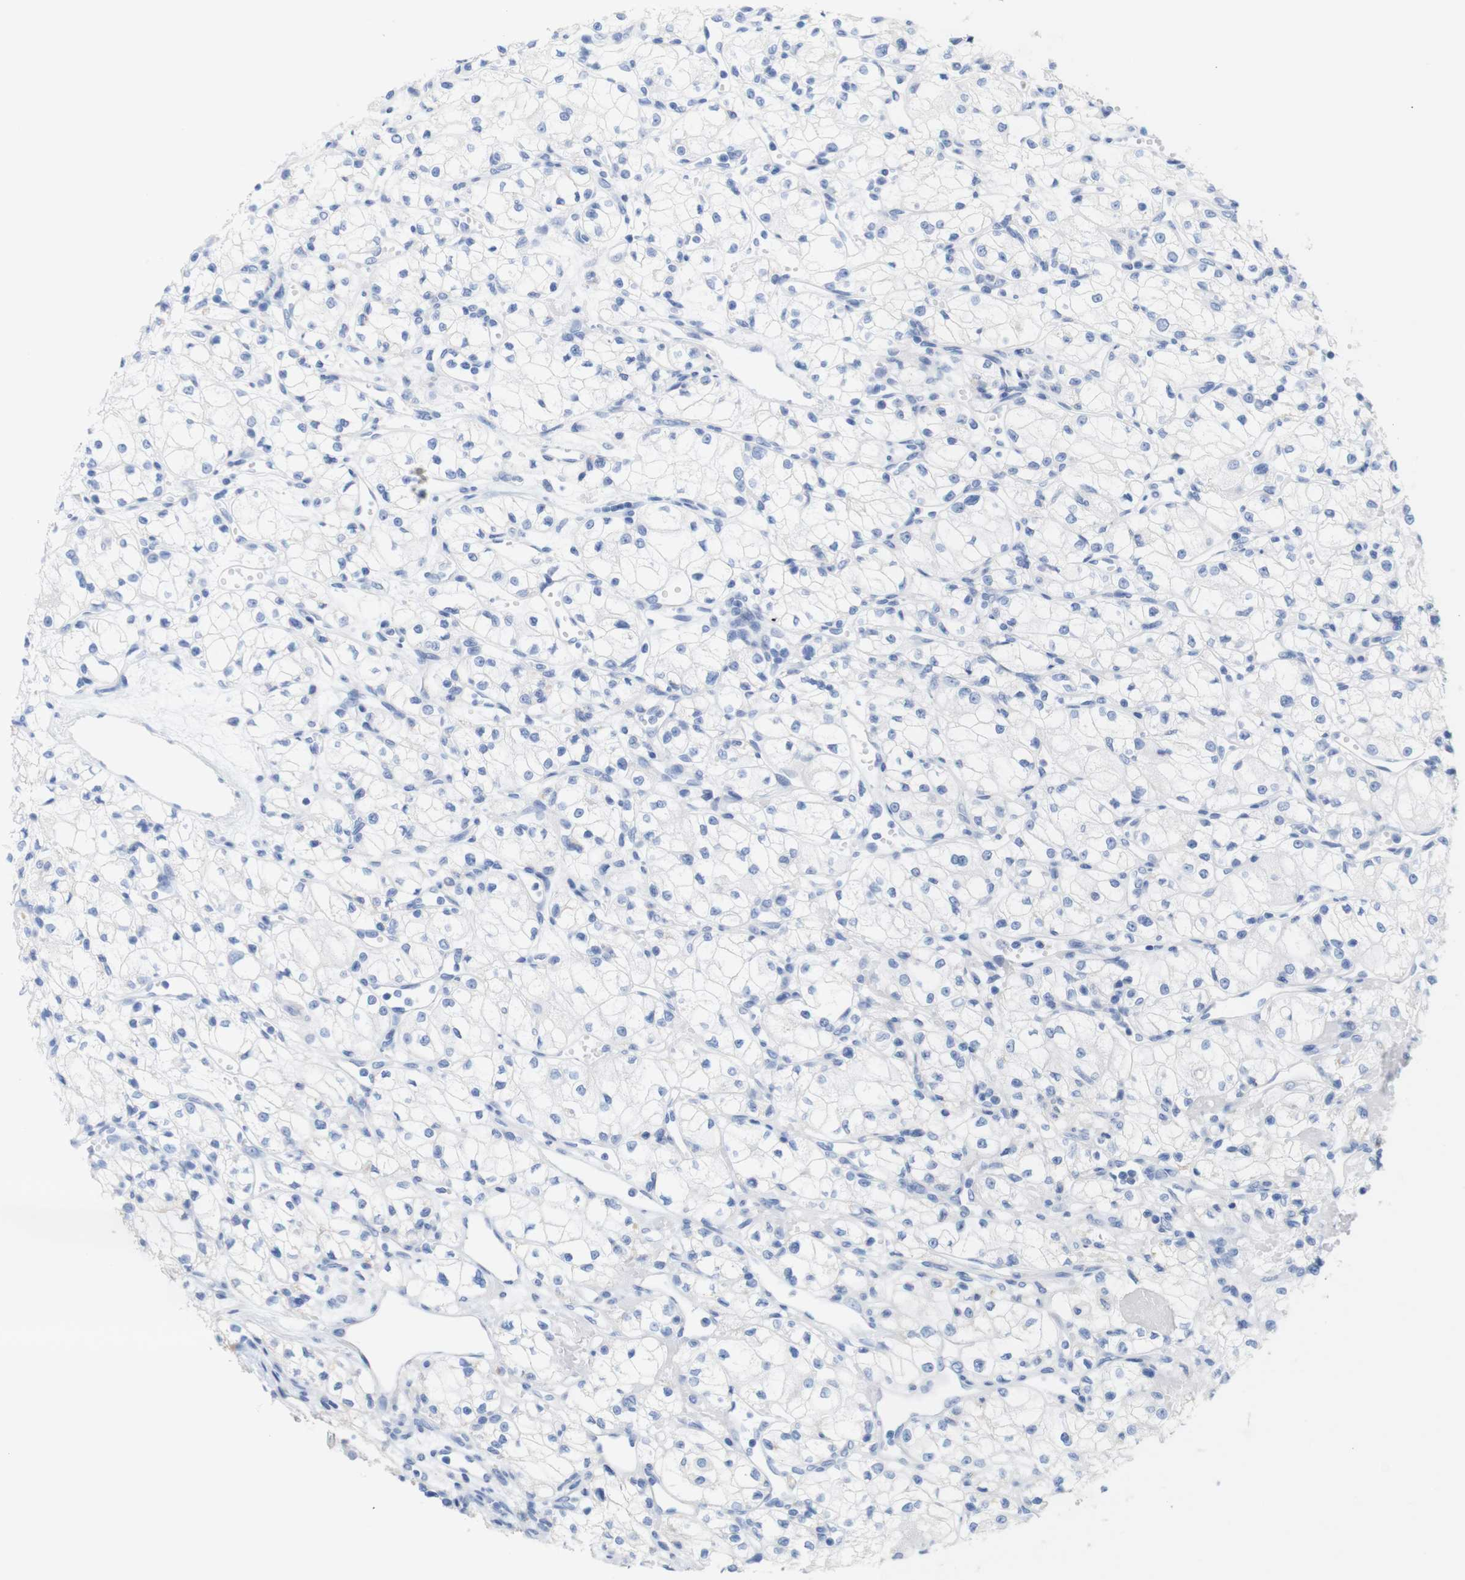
{"staining": {"intensity": "negative", "quantity": "none", "location": "none"}, "tissue": "renal cancer", "cell_type": "Tumor cells", "image_type": "cancer", "snomed": [{"axis": "morphology", "description": "Normal tissue, NOS"}, {"axis": "morphology", "description": "Adenocarcinoma, NOS"}, {"axis": "topography", "description": "Kidney"}], "caption": "Tumor cells show no significant staining in adenocarcinoma (renal).", "gene": "LAG3", "patient": {"sex": "male", "age": 59}}